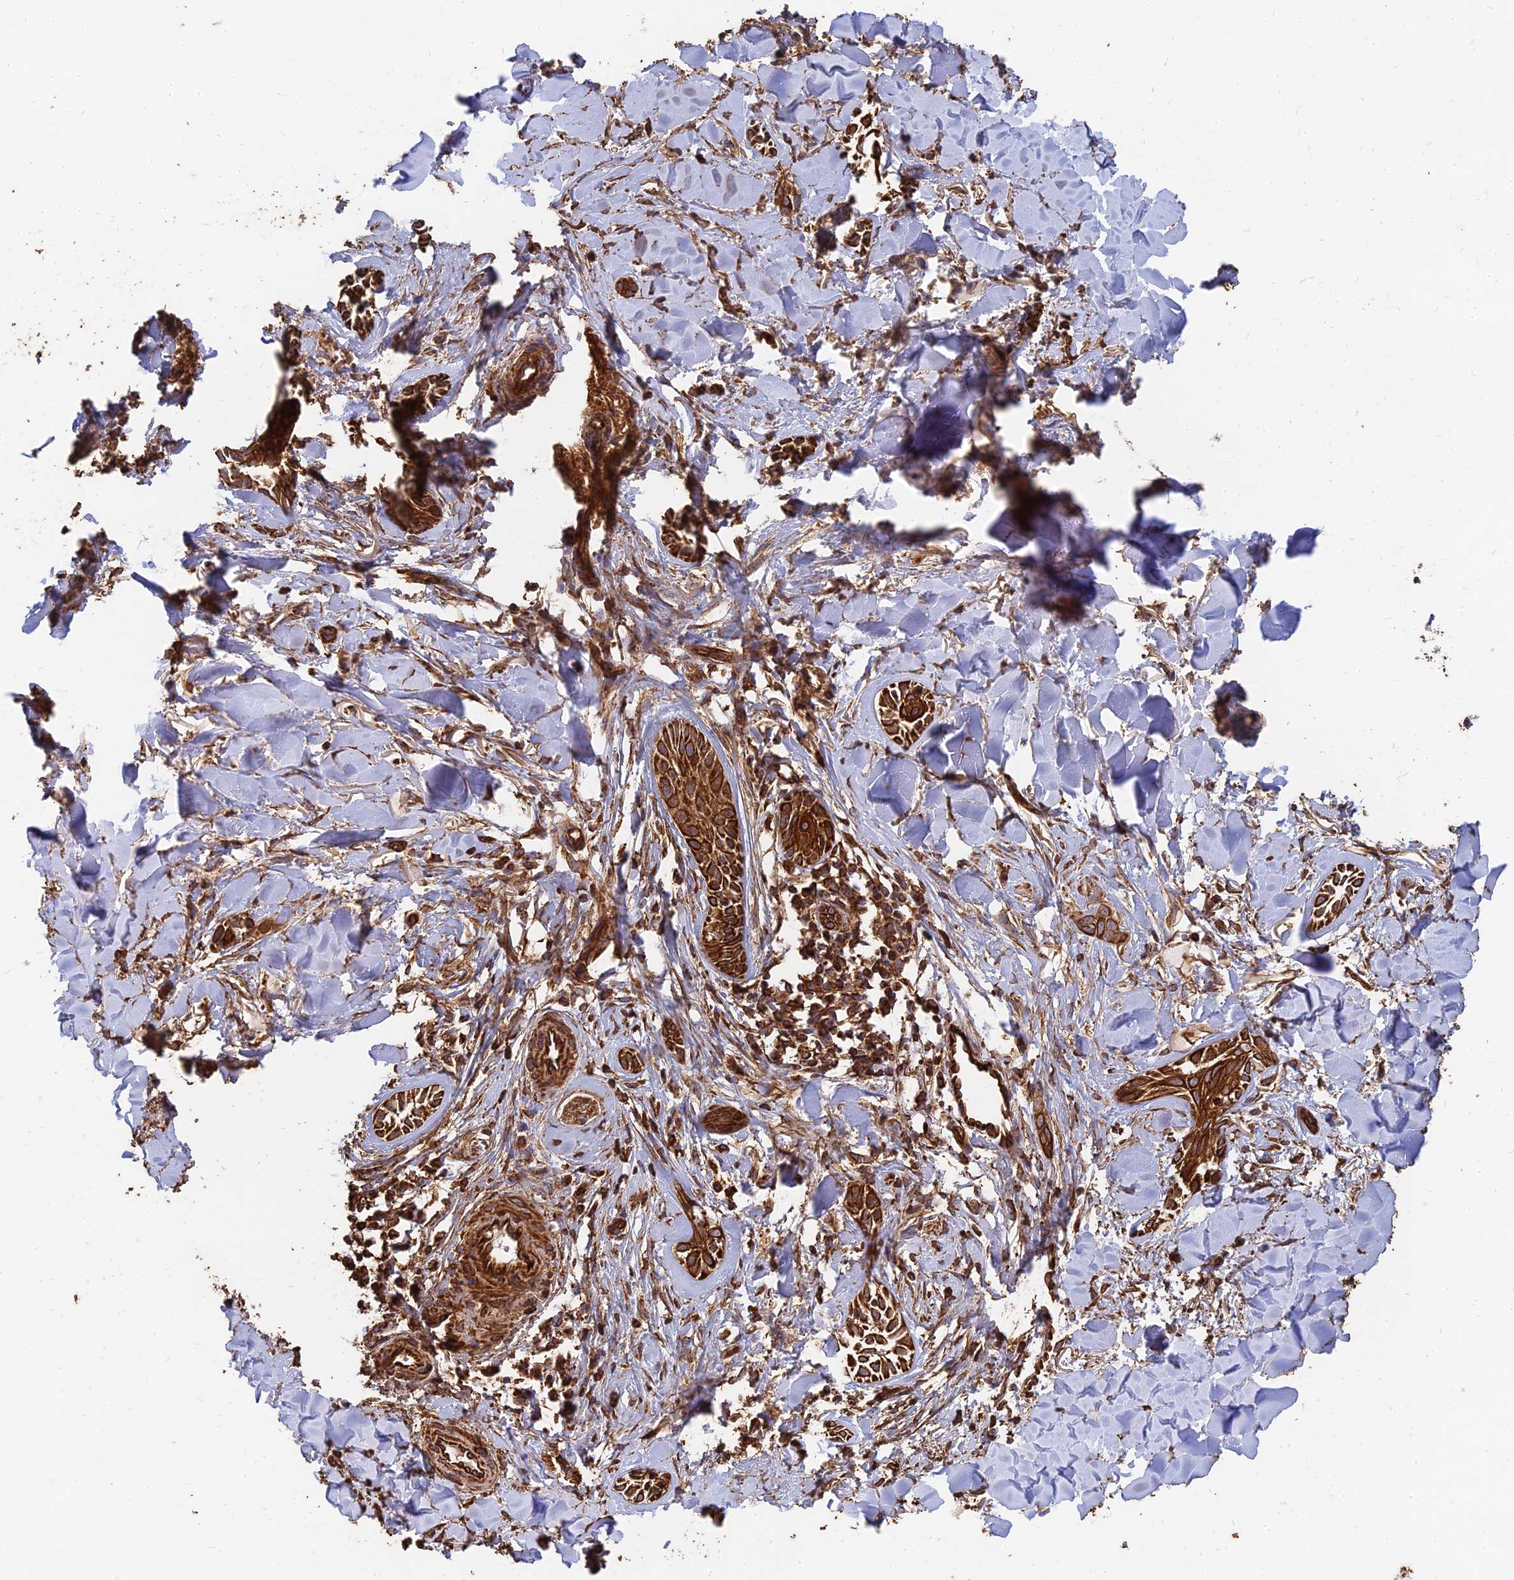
{"staining": {"intensity": "strong", "quantity": ">75%", "location": "cytoplasmic/membranous"}, "tissue": "skin cancer", "cell_type": "Tumor cells", "image_type": "cancer", "snomed": [{"axis": "morphology", "description": "Basal cell carcinoma"}, {"axis": "topography", "description": "Skin"}], "caption": "Basal cell carcinoma (skin) stained for a protein (brown) reveals strong cytoplasmic/membranous positive expression in about >75% of tumor cells.", "gene": "DSTYK", "patient": {"sex": "female", "age": 59}}